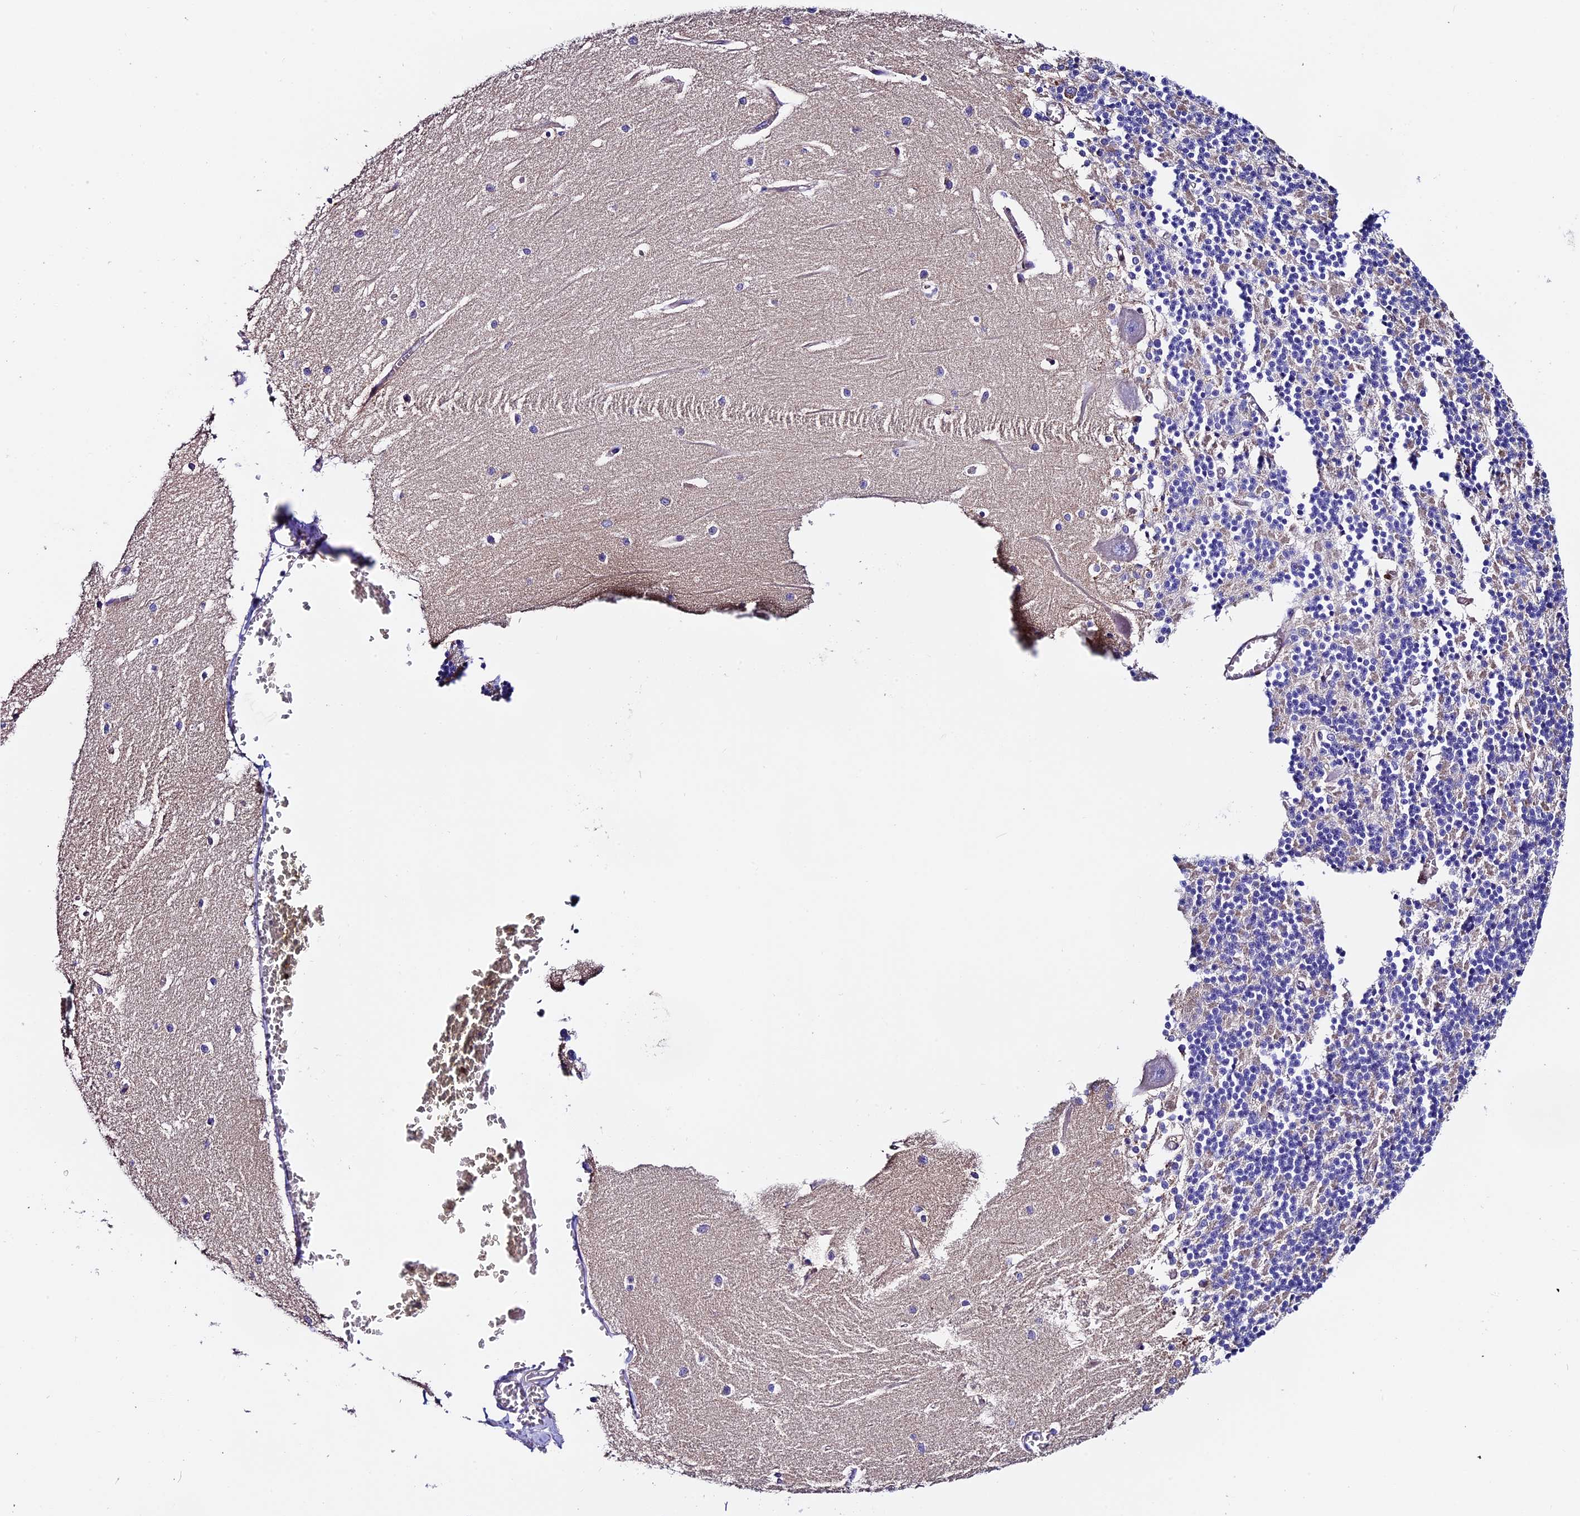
{"staining": {"intensity": "negative", "quantity": "none", "location": "none"}, "tissue": "cerebellum", "cell_type": "Cells in granular layer", "image_type": "normal", "snomed": [{"axis": "morphology", "description": "Normal tissue, NOS"}, {"axis": "topography", "description": "Cerebellum"}], "caption": "Immunohistochemistry (IHC) of unremarkable cerebellum displays no staining in cells in granular layer.", "gene": "COMTD1", "patient": {"sex": "male", "age": 37}}